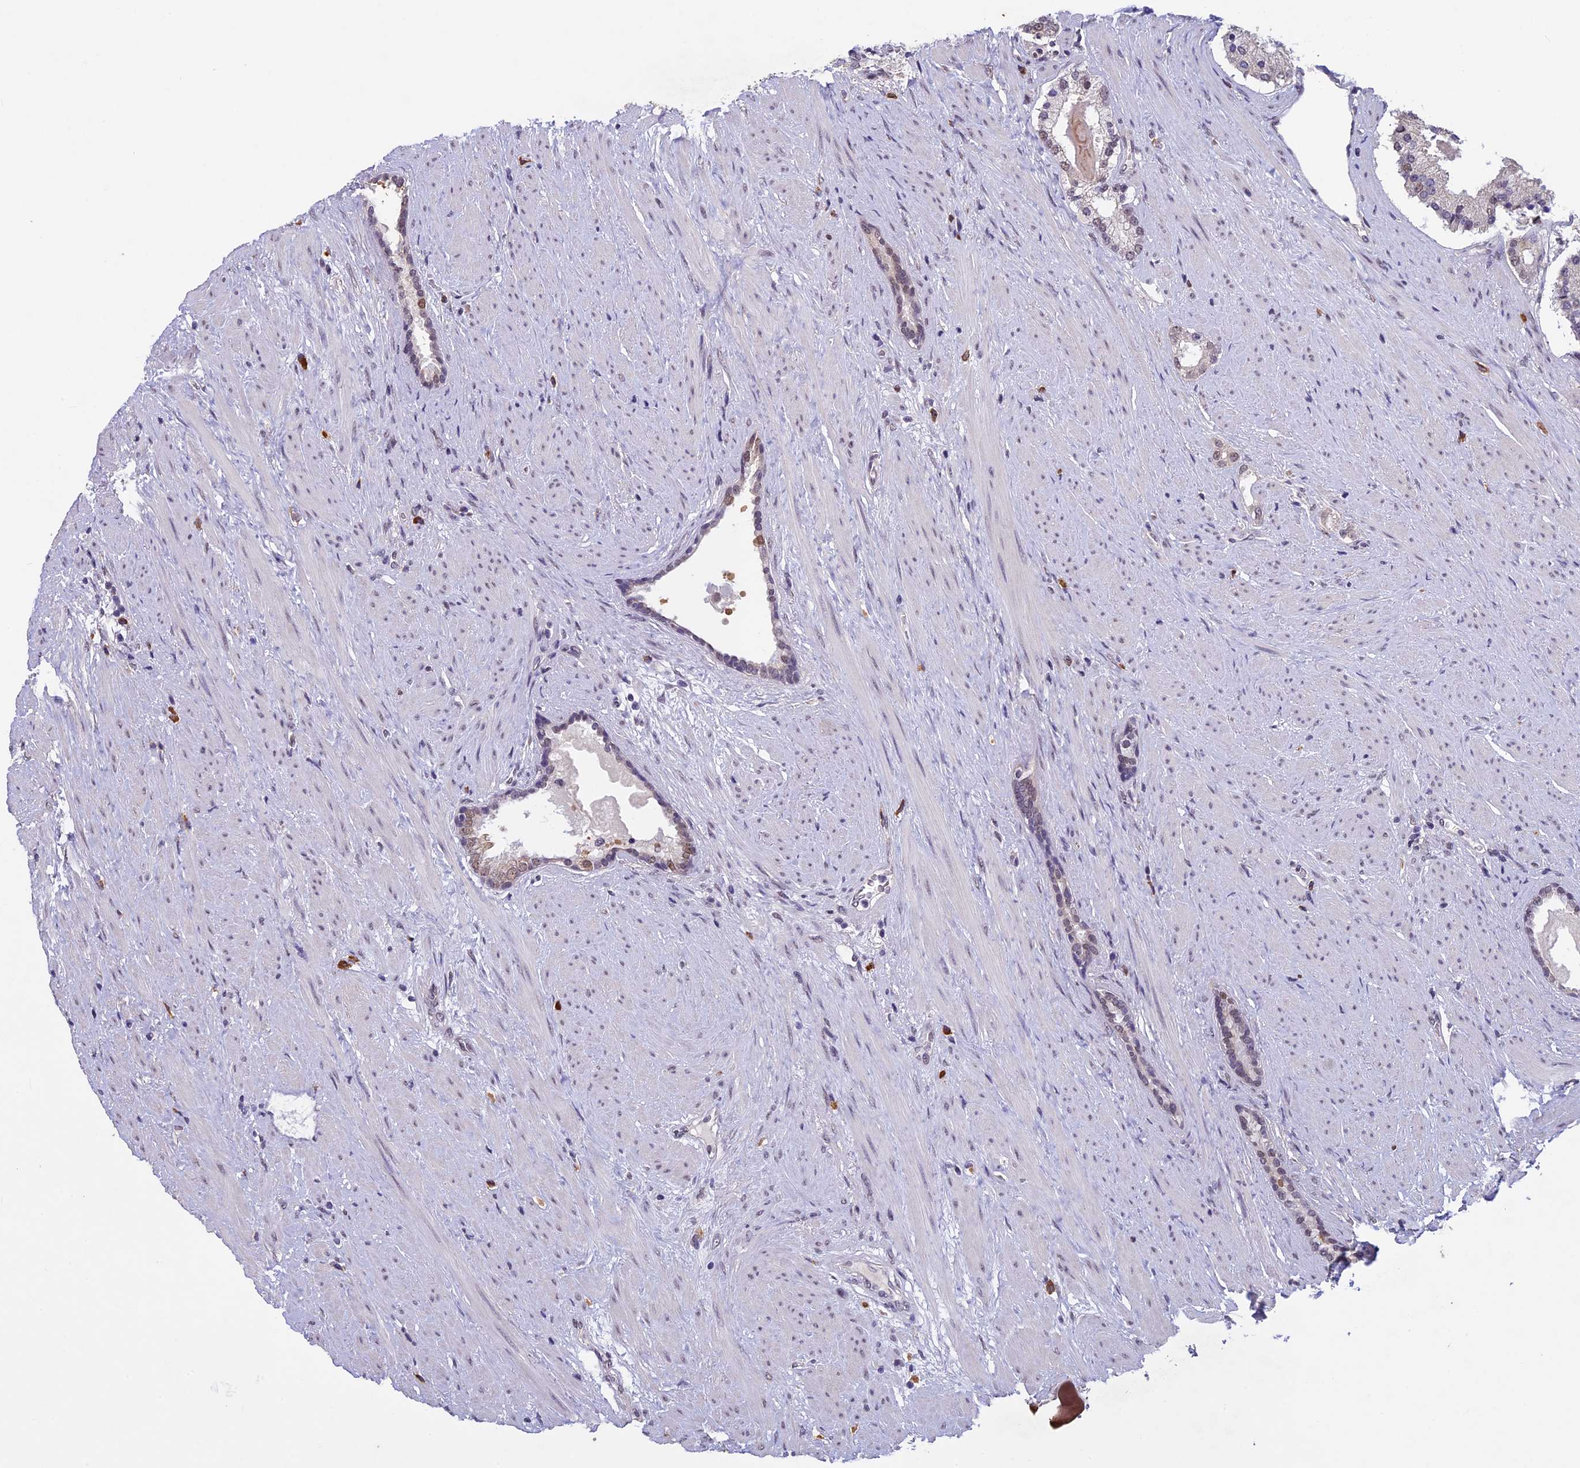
{"staining": {"intensity": "weak", "quantity": "<25%", "location": "nuclear"}, "tissue": "prostate cancer", "cell_type": "Tumor cells", "image_type": "cancer", "snomed": [{"axis": "morphology", "description": "Adenocarcinoma, Low grade"}, {"axis": "topography", "description": "Prostate"}], "caption": "Immunohistochemistry image of neoplastic tissue: human adenocarcinoma (low-grade) (prostate) stained with DAB shows no significant protein staining in tumor cells.", "gene": "RNF40", "patient": {"sex": "male", "age": 59}}